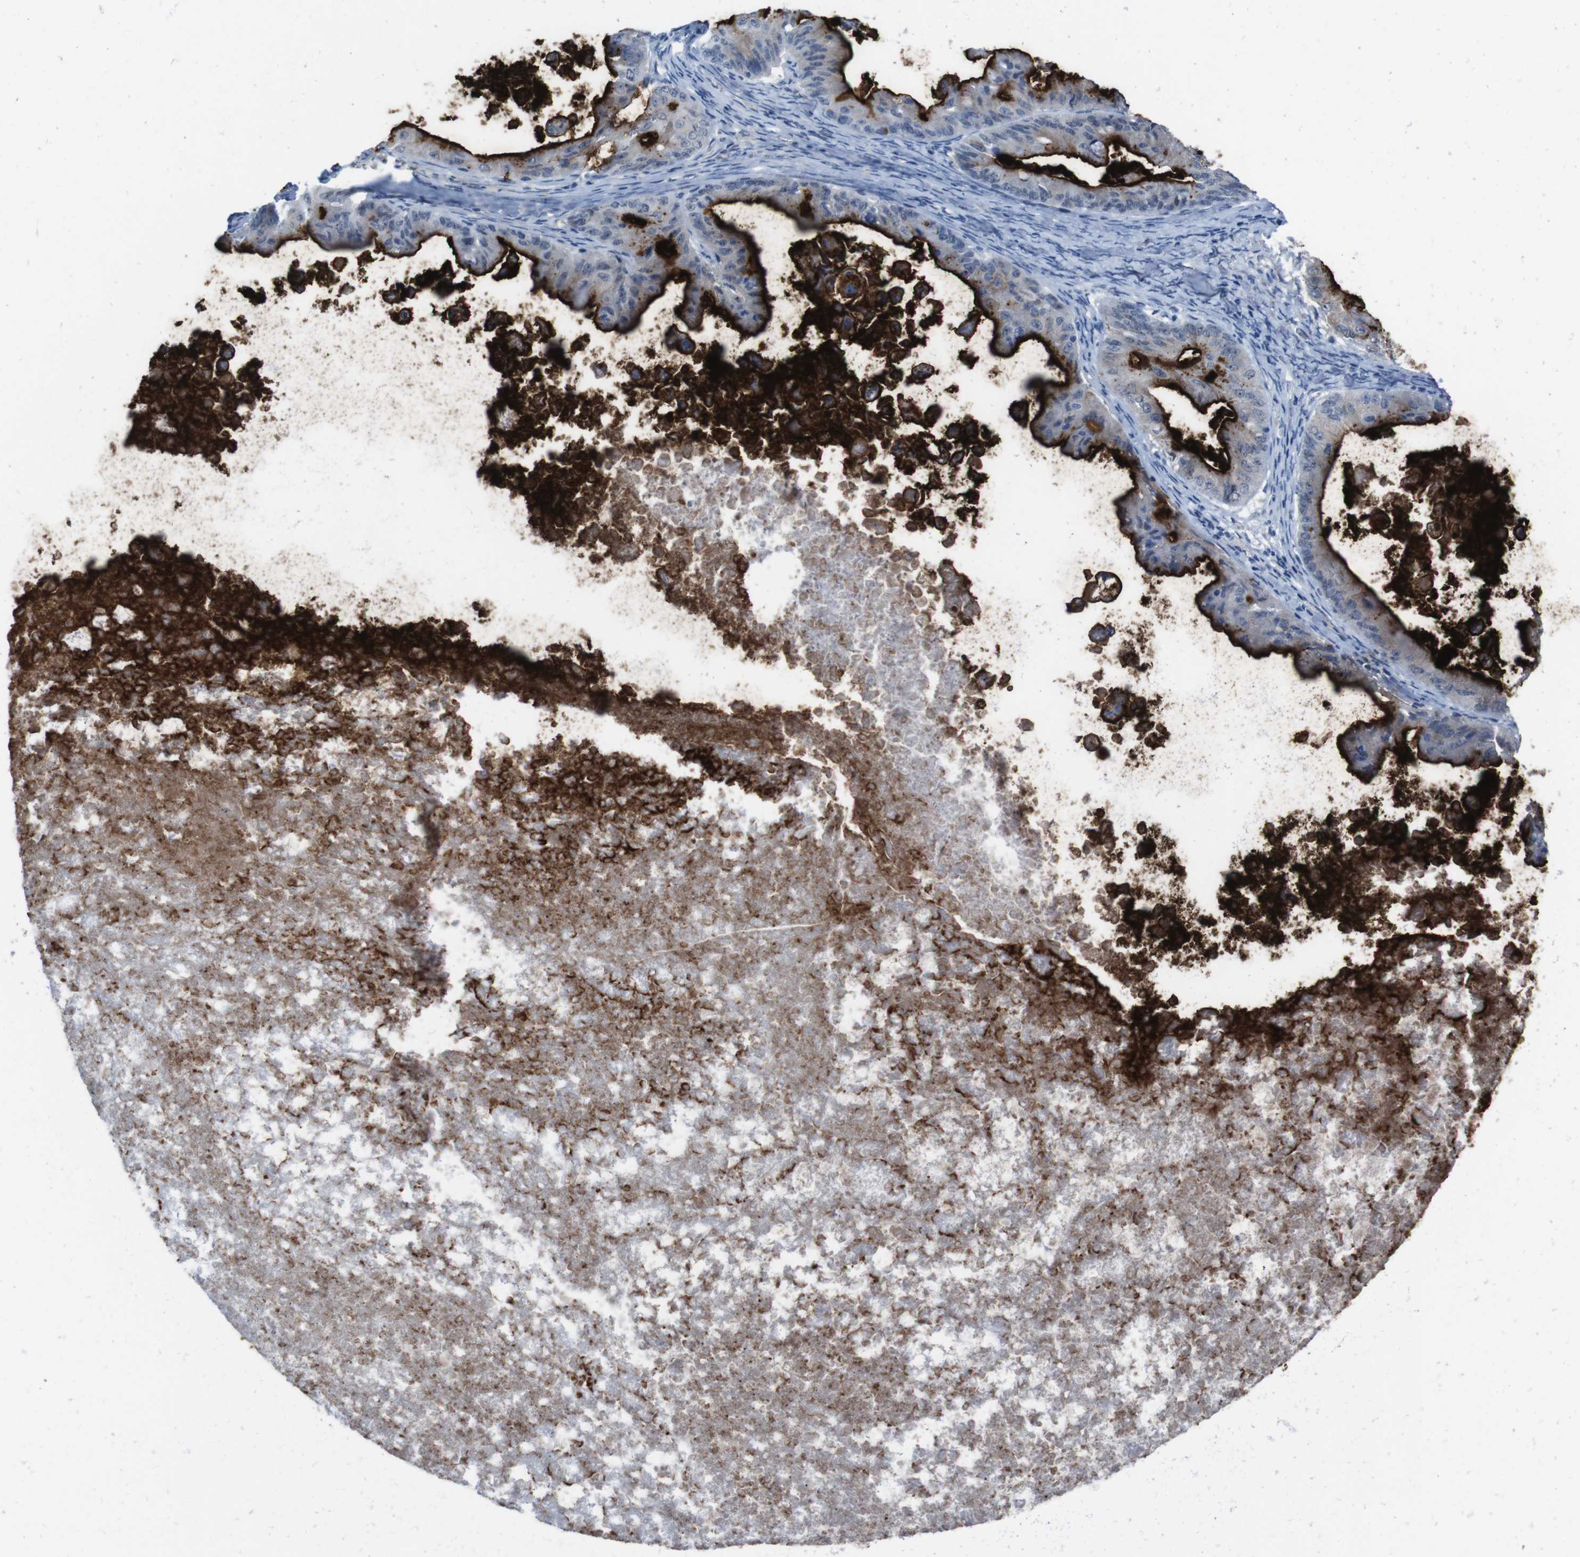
{"staining": {"intensity": "strong", "quantity": ">75%", "location": "cytoplasmic/membranous"}, "tissue": "ovarian cancer", "cell_type": "Tumor cells", "image_type": "cancer", "snomed": [{"axis": "morphology", "description": "Cystadenocarcinoma, mucinous, NOS"}, {"axis": "topography", "description": "Ovary"}], "caption": "Mucinous cystadenocarcinoma (ovarian) tissue reveals strong cytoplasmic/membranous staining in about >75% of tumor cells", "gene": "CDHR2", "patient": {"sex": "female", "age": 37}}